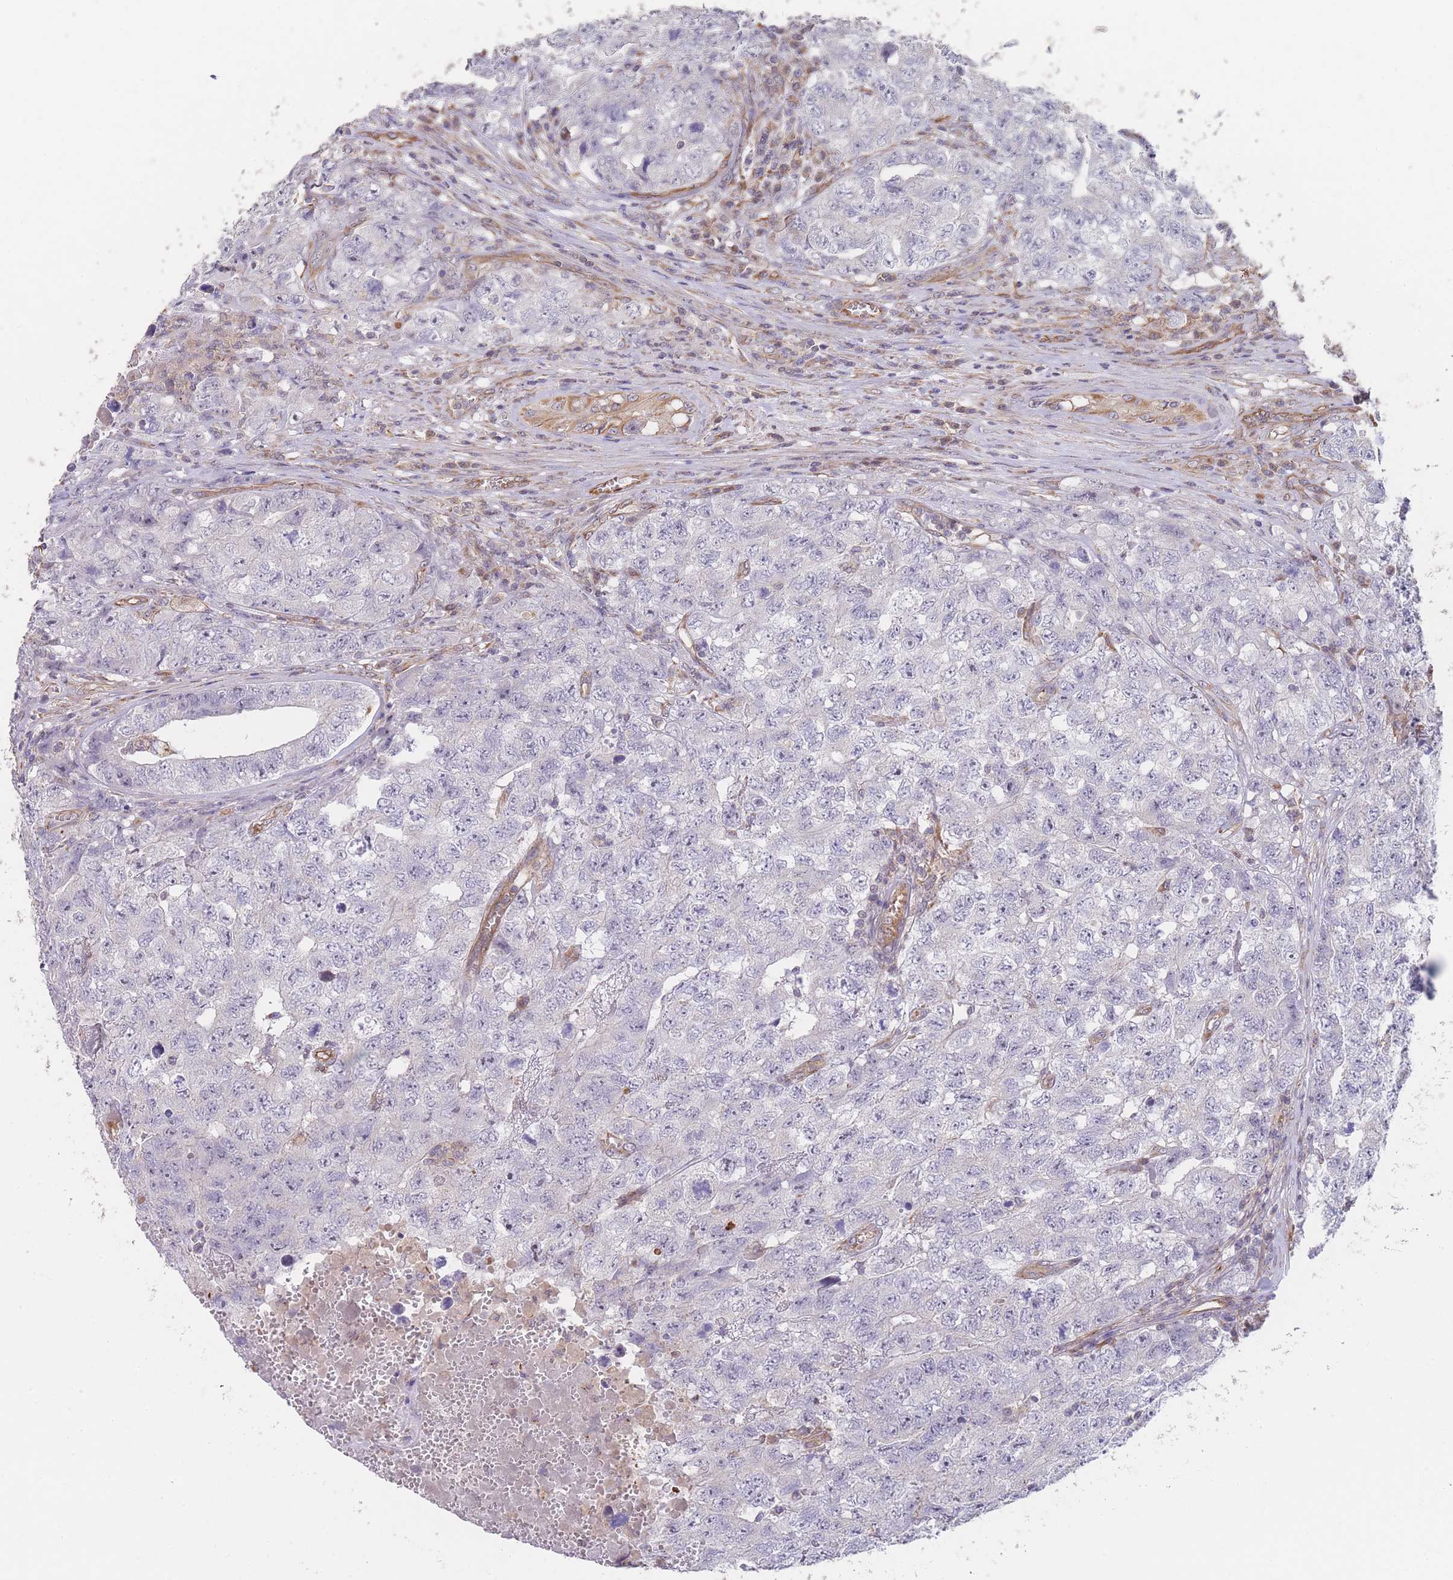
{"staining": {"intensity": "negative", "quantity": "none", "location": "none"}, "tissue": "testis cancer", "cell_type": "Tumor cells", "image_type": "cancer", "snomed": [{"axis": "morphology", "description": "Carcinoma, Embryonal, NOS"}, {"axis": "topography", "description": "Testis"}], "caption": "There is no significant expression in tumor cells of testis cancer.", "gene": "PXMP4", "patient": {"sex": "male", "age": 31}}